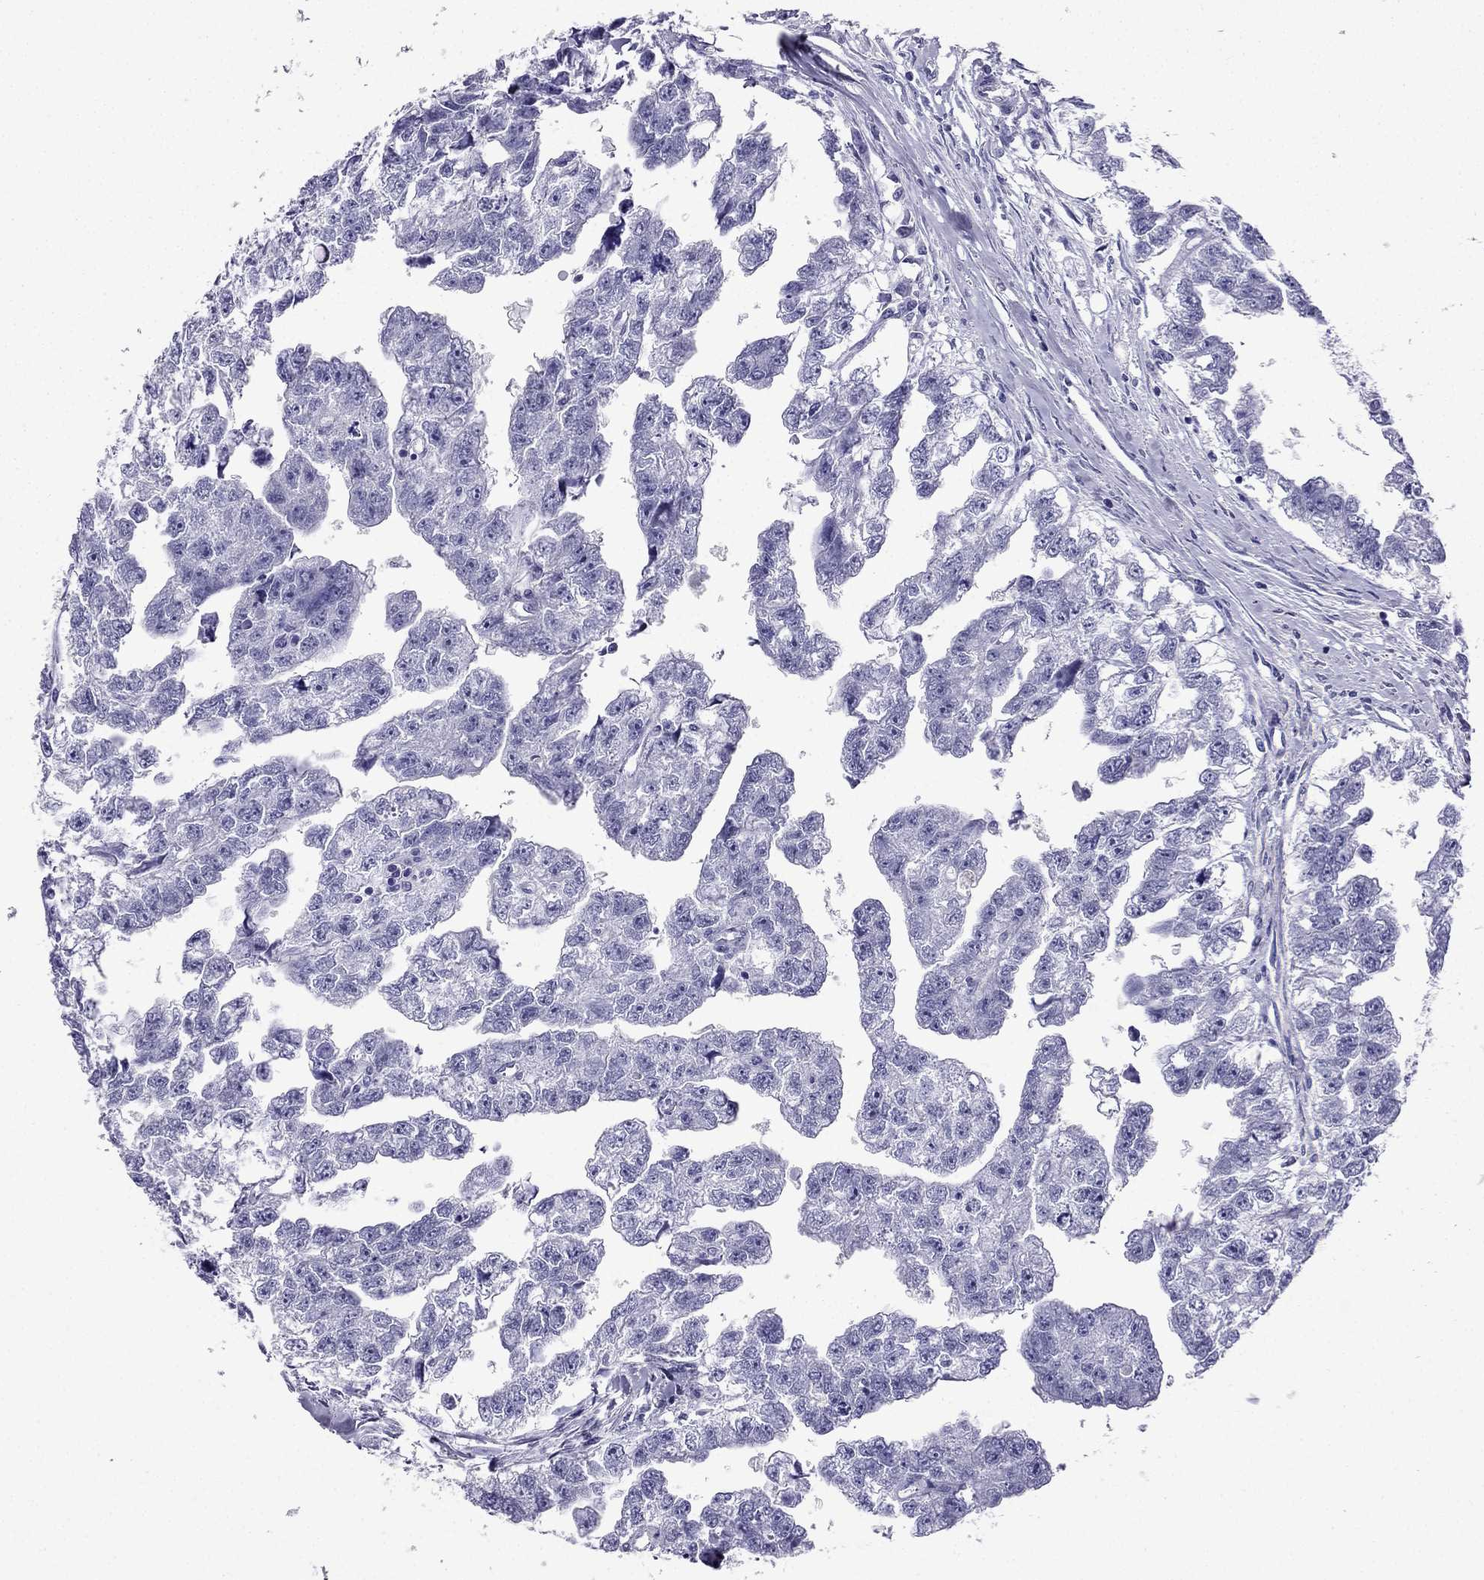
{"staining": {"intensity": "negative", "quantity": "none", "location": "none"}, "tissue": "testis cancer", "cell_type": "Tumor cells", "image_type": "cancer", "snomed": [{"axis": "morphology", "description": "Carcinoma, Embryonal, NOS"}, {"axis": "morphology", "description": "Teratoma, malignant, NOS"}, {"axis": "topography", "description": "Testis"}], "caption": "This is an immunohistochemistry image of embryonal carcinoma (testis). There is no staining in tumor cells.", "gene": "NPTX1", "patient": {"sex": "male", "age": 44}}